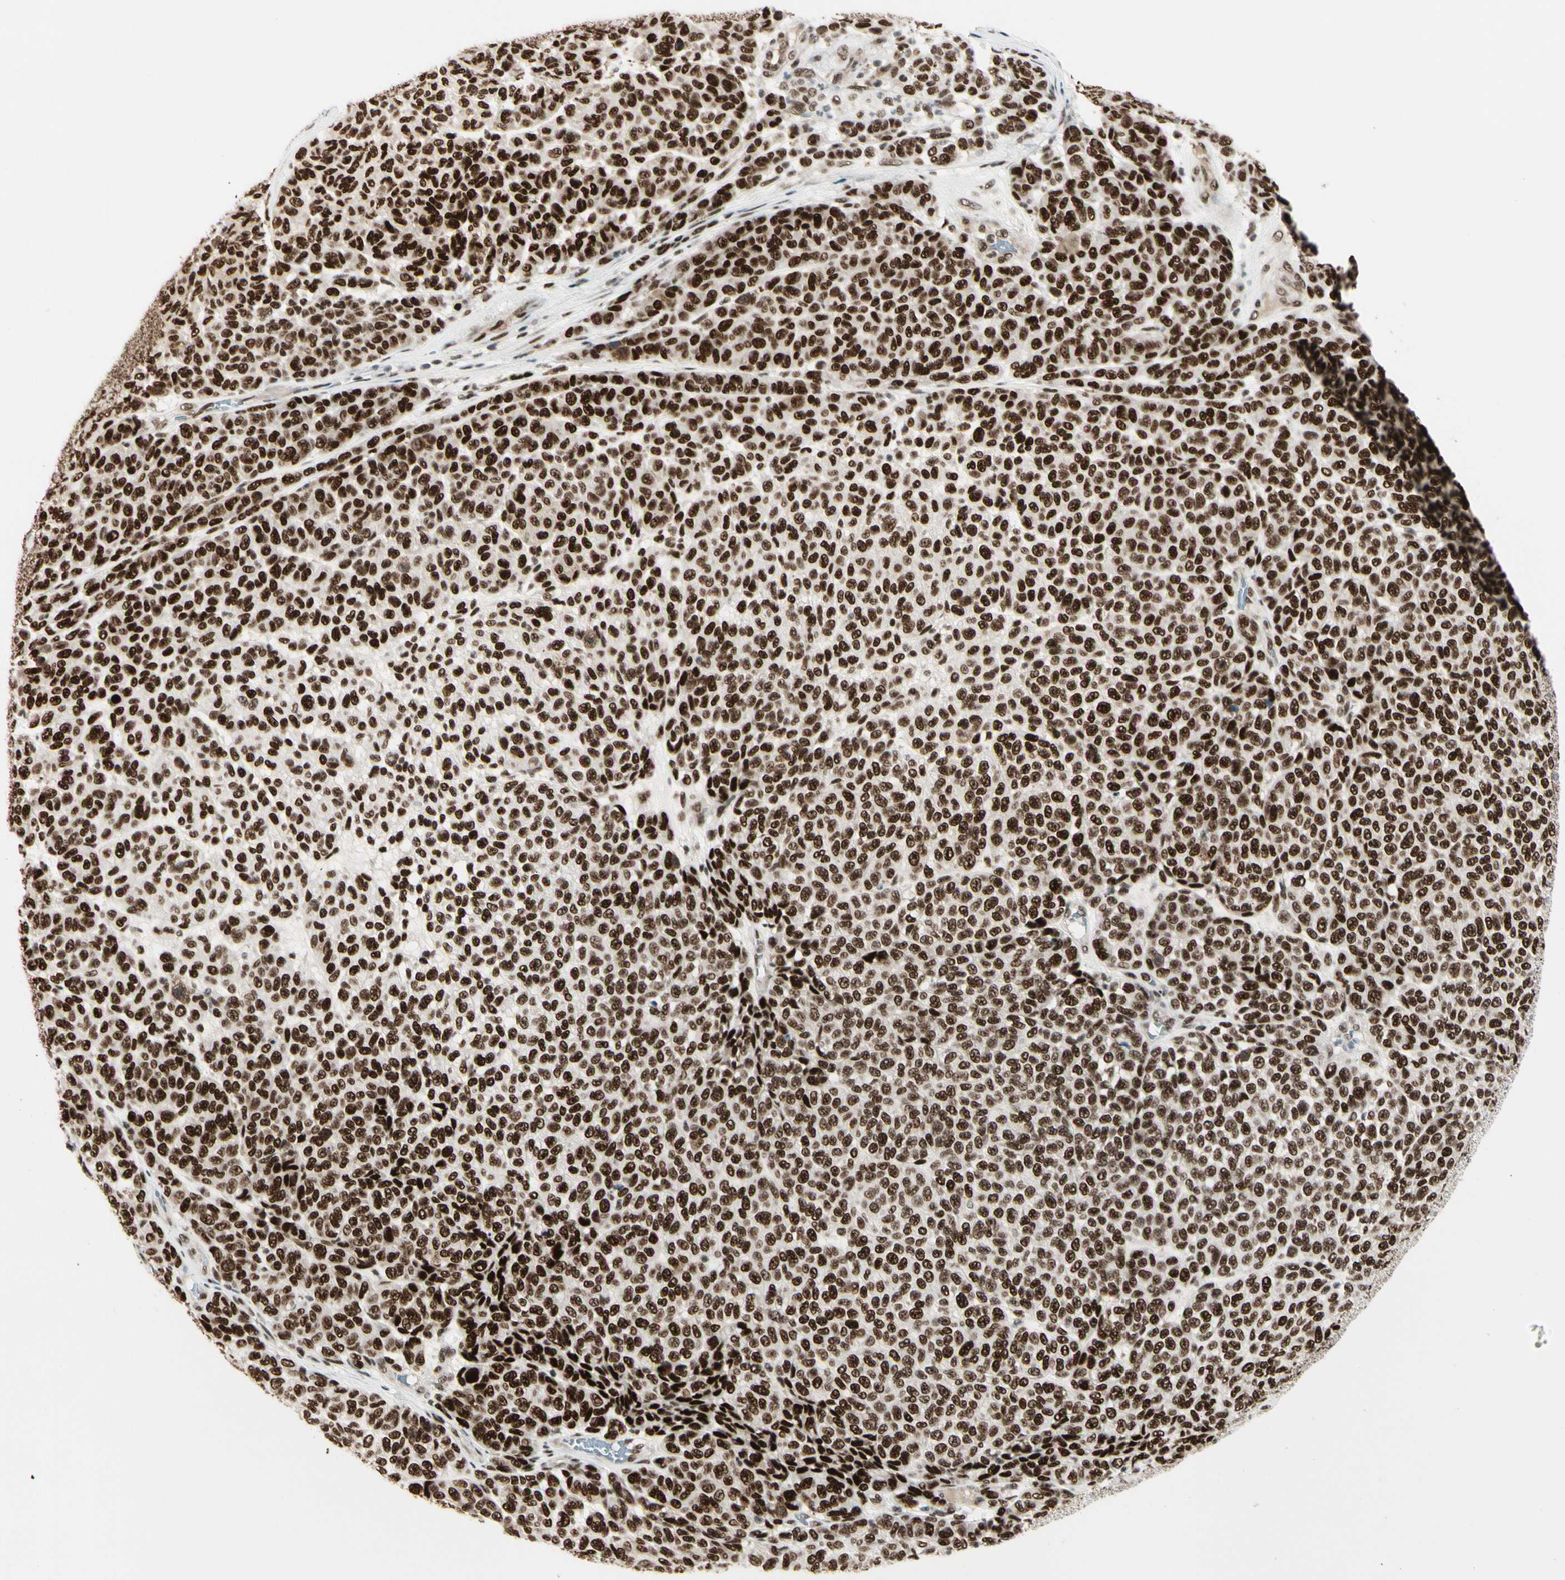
{"staining": {"intensity": "strong", "quantity": ">75%", "location": "nuclear"}, "tissue": "melanoma", "cell_type": "Tumor cells", "image_type": "cancer", "snomed": [{"axis": "morphology", "description": "Malignant melanoma, NOS"}, {"axis": "topography", "description": "Skin"}], "caption": "Brown immunohistochemical staining in human melanoma shows strong nuclear positivity in about >75% of tumor cells.", "gene": "CHAMP1", "patient": {"sex": "male", "age": 59}}